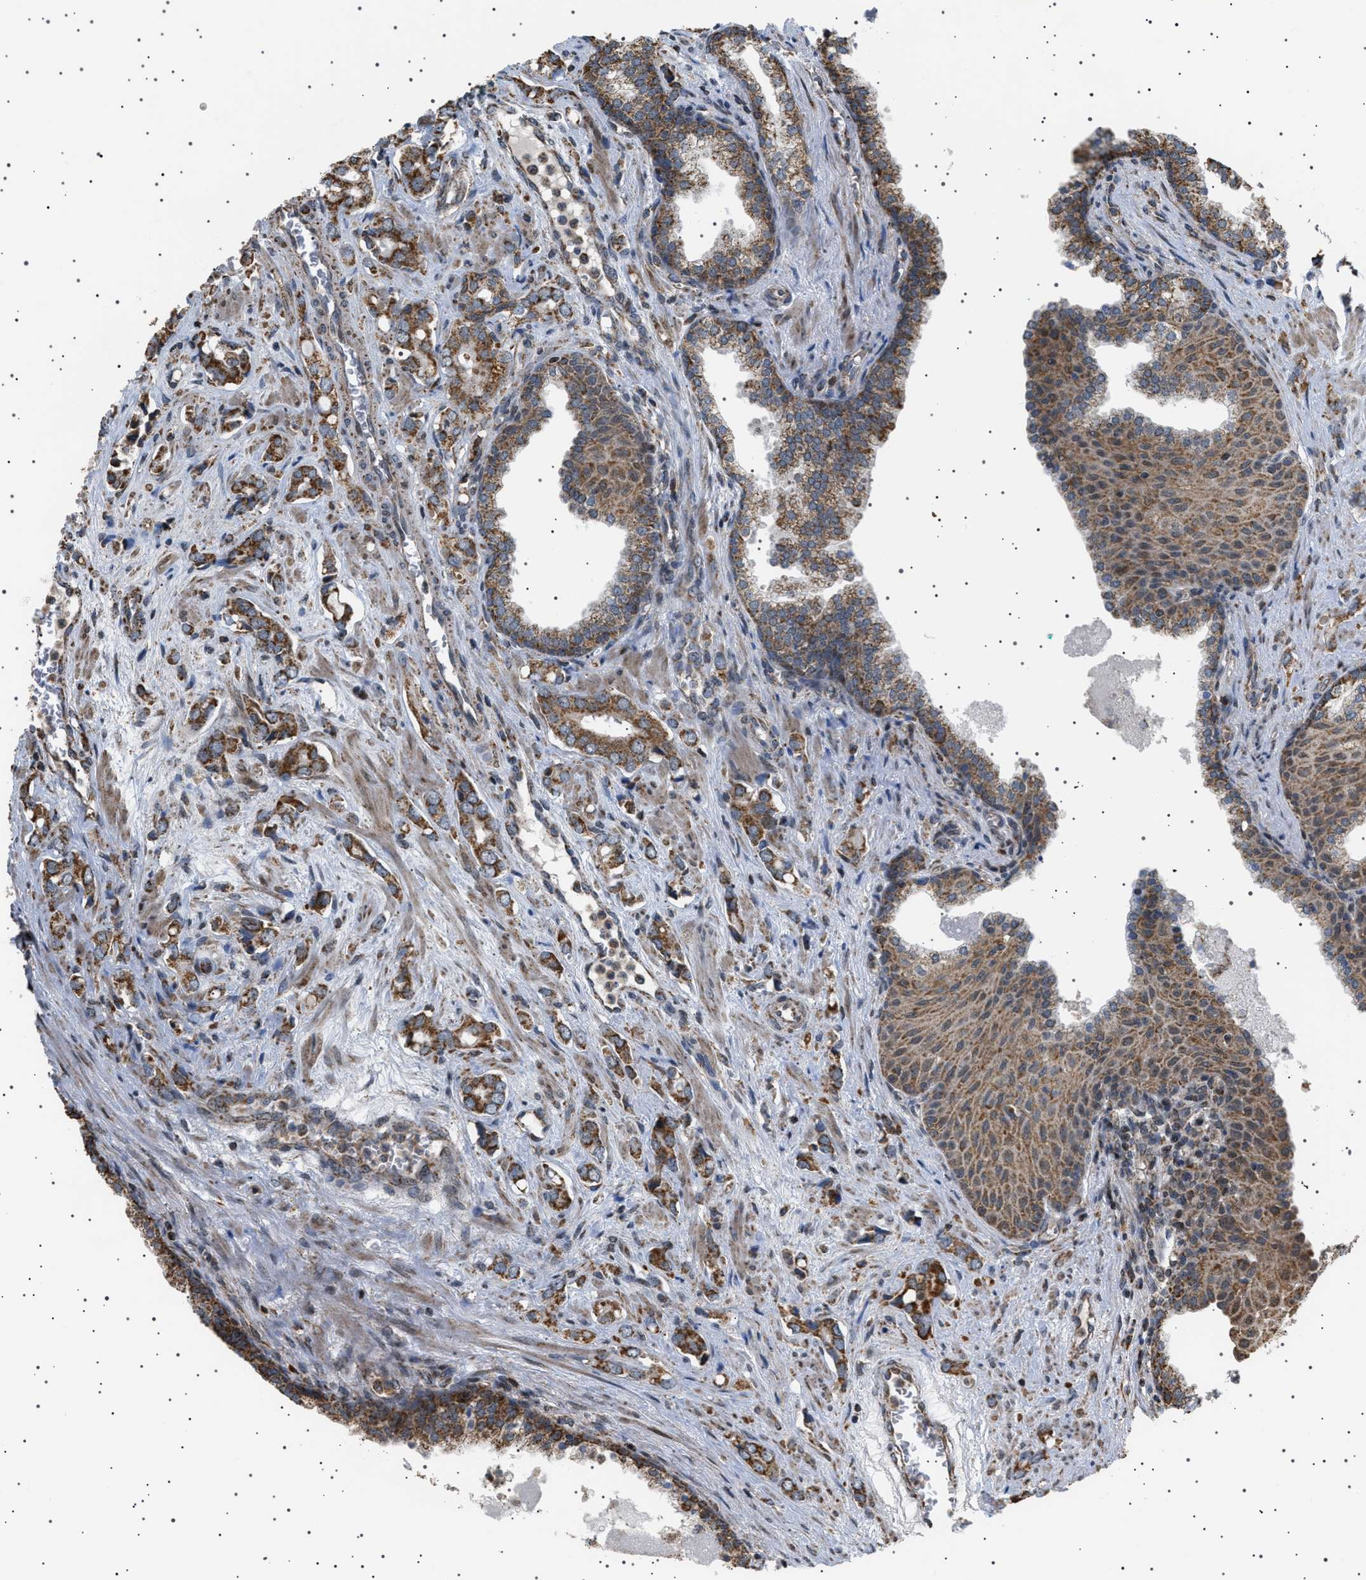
{"staining": {"intensity": "moderate", "quantity": ">75%", "location": "cytoplasmic/membranous"}, "tissue": "prostate cancer", "cell_type": "Tumor cells", "image_type": "cancer", "snomed": [{"axis": "morphology", "description": "Adenocarcinoma, High grade"}, {"axis": "topography", "description": "Prostate"}], "caption": "Protein analysis of adenocarcinoma (high-grade) (prostate) tissue reveals moderate cytoplasmic/membranous staining in about >75% of tumor cells. (Brightfield microscopy of DAB IHC at high magnification).", "gene": "MELK", "patient": {"sex": "male", "age": 52}}